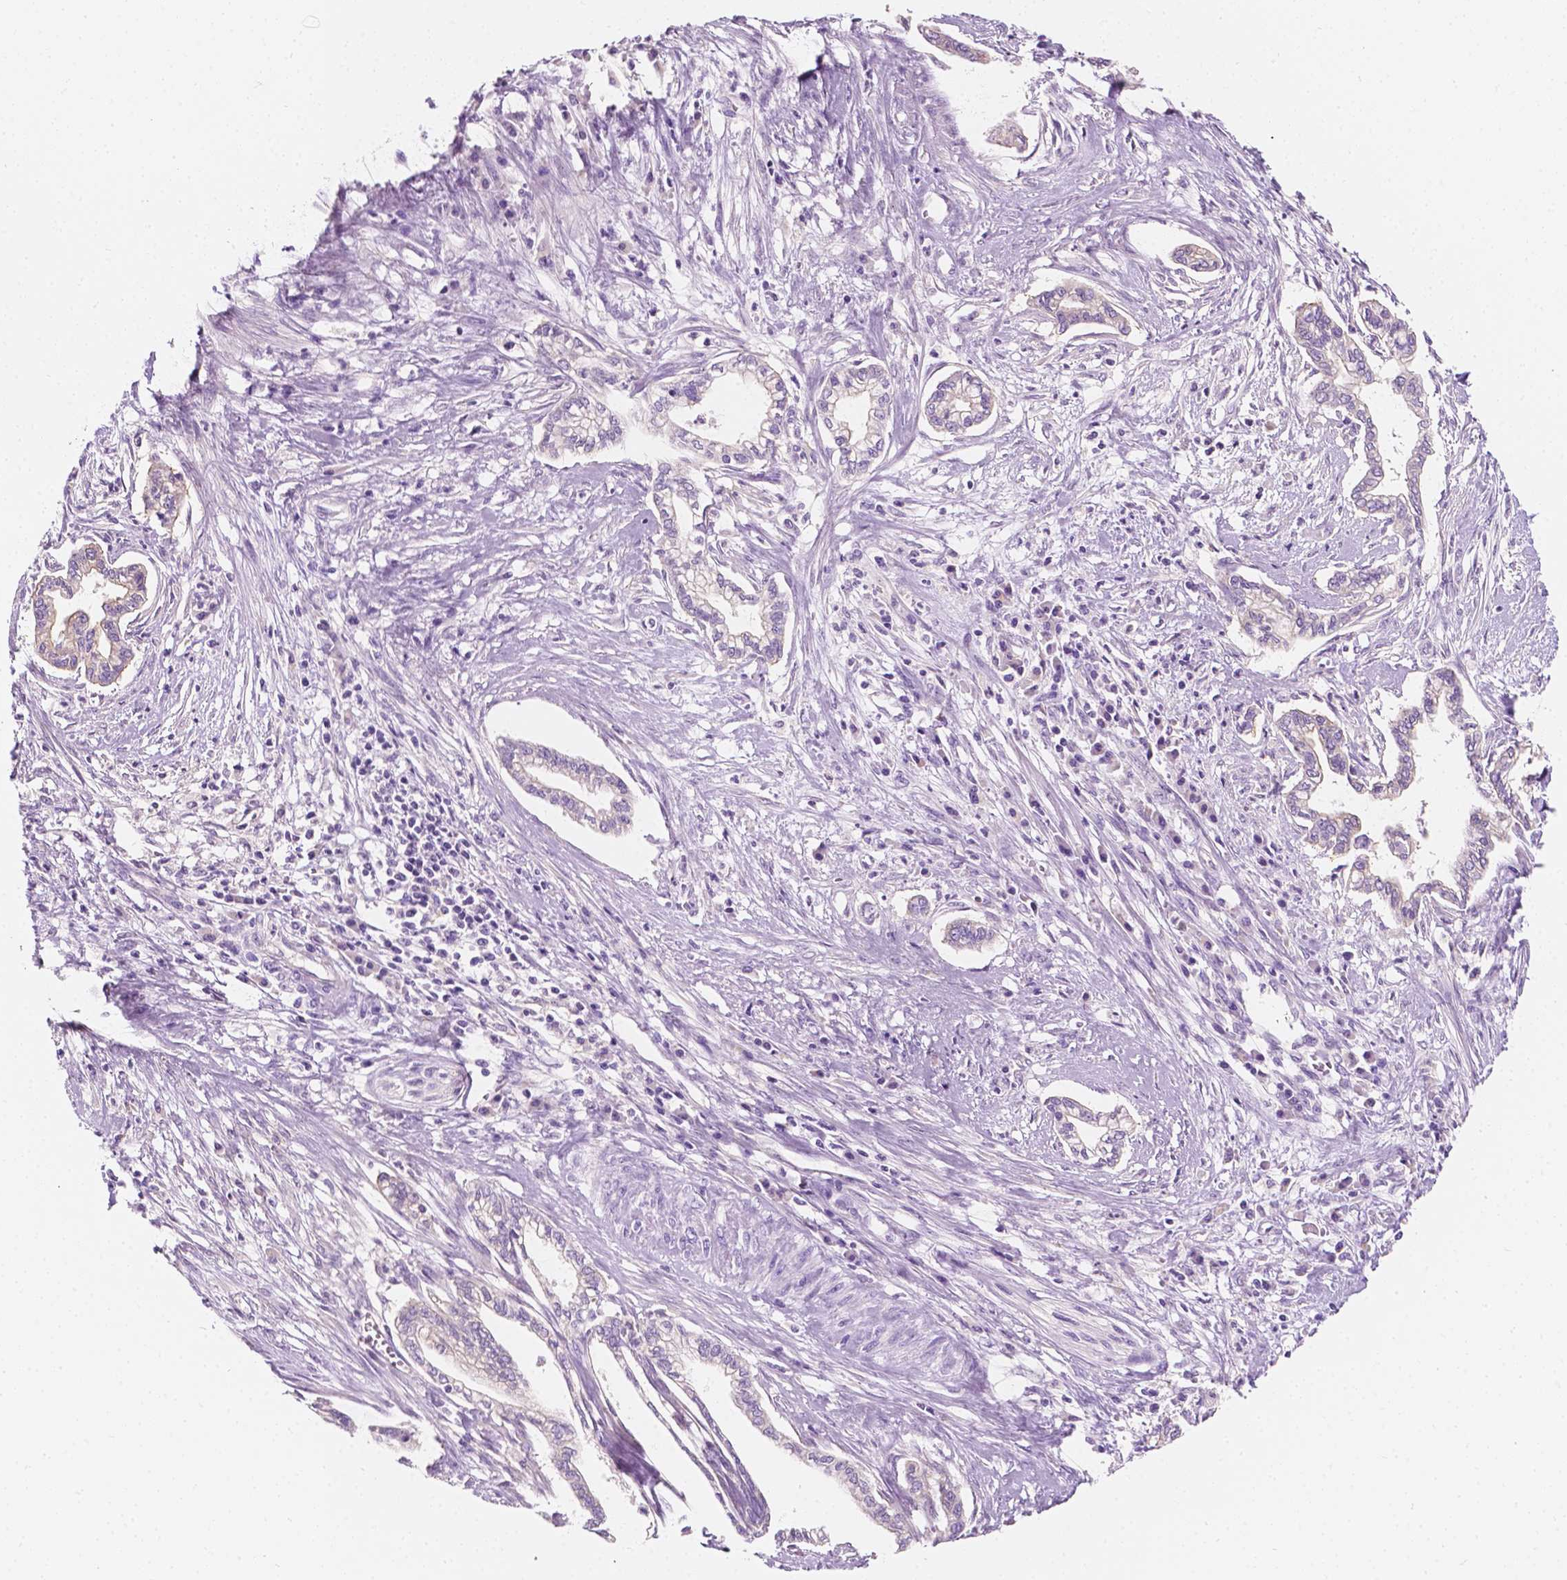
{"staining": {"intensity": "negative", "quantity": "none", "location": "none"}, "tissue": "cervical cancer", "cell_type": "Tumor cells", "image_type": "cancer", "snomed": [{"axis": "morphology", "description": "Adenocarcinoma, NOS"}, {"axis": "topography", "description": "Cervix"}], "caption": "IHC micrograph of adenocarcinoma (cervical) stained for a protein (brown), which displays no staining in tumor cells. (Brightfield microscopy of DAB immunohistochemistry at high magnification).", "gene": "SIRT2", "patient": {"sex": "female", "age": 62}}